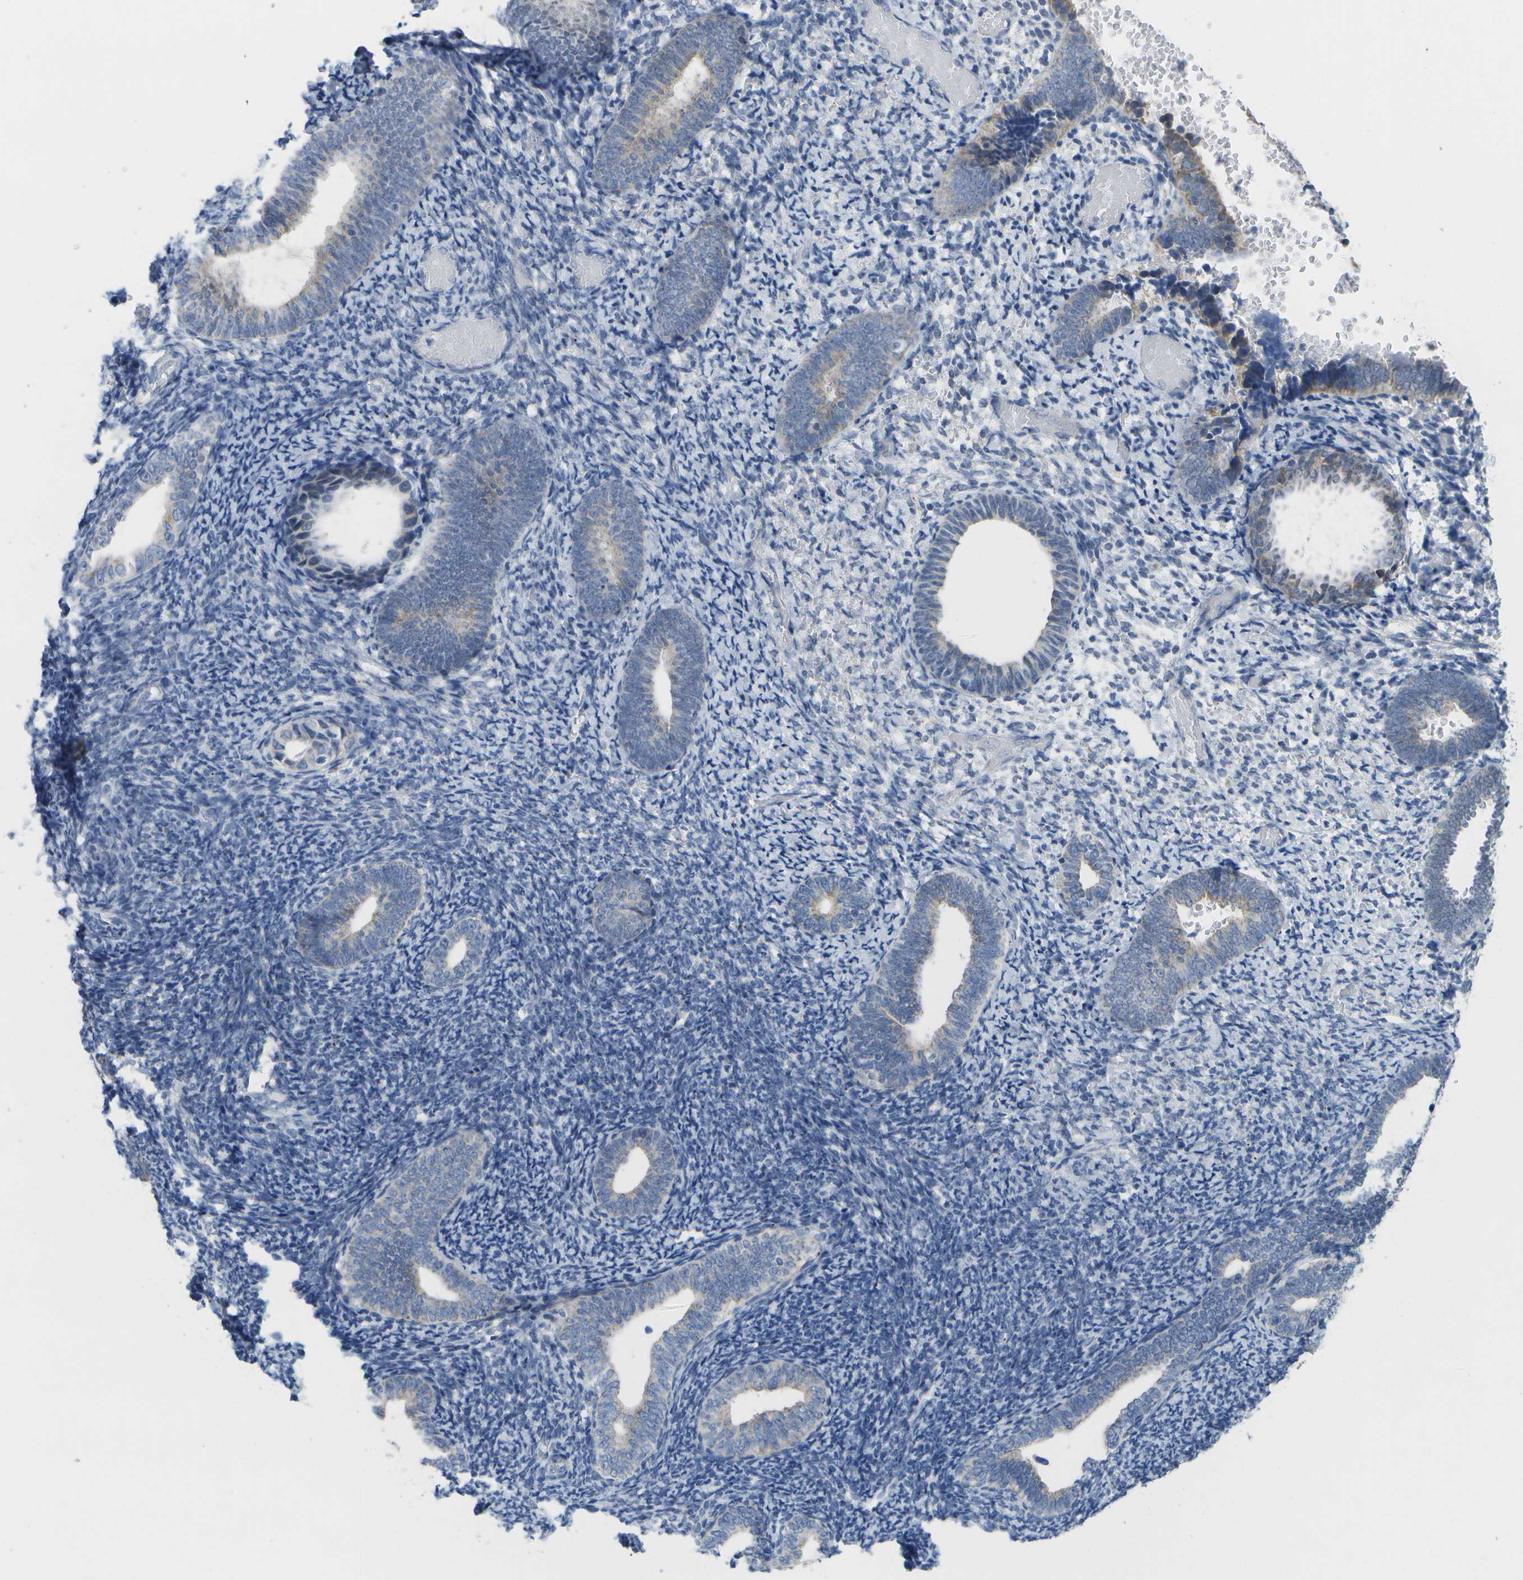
{"staining": {"intensity": "weak", "quantity": "25%-75%", "location": "cytoplasmic/membranous"}, "tissue": "endometrium", "cell_type": "Glandular cells", "image_type": "normal", "snomed": [{"axis": "morphology", "description": "Normal tissue, NOS"}, {"axis": "topography", "description": "Endometrium"}], "caption": "Brown immunohistochemical staining in benign human endometrium displays weak cytoplasmic/membranous staining in about 25%-75% of glandular cells. The protein of interest is shown in brown color, while the nuclei are stained blue.", "gene": "TMEM223", "patient": {"sex": "female", "age": 66}}